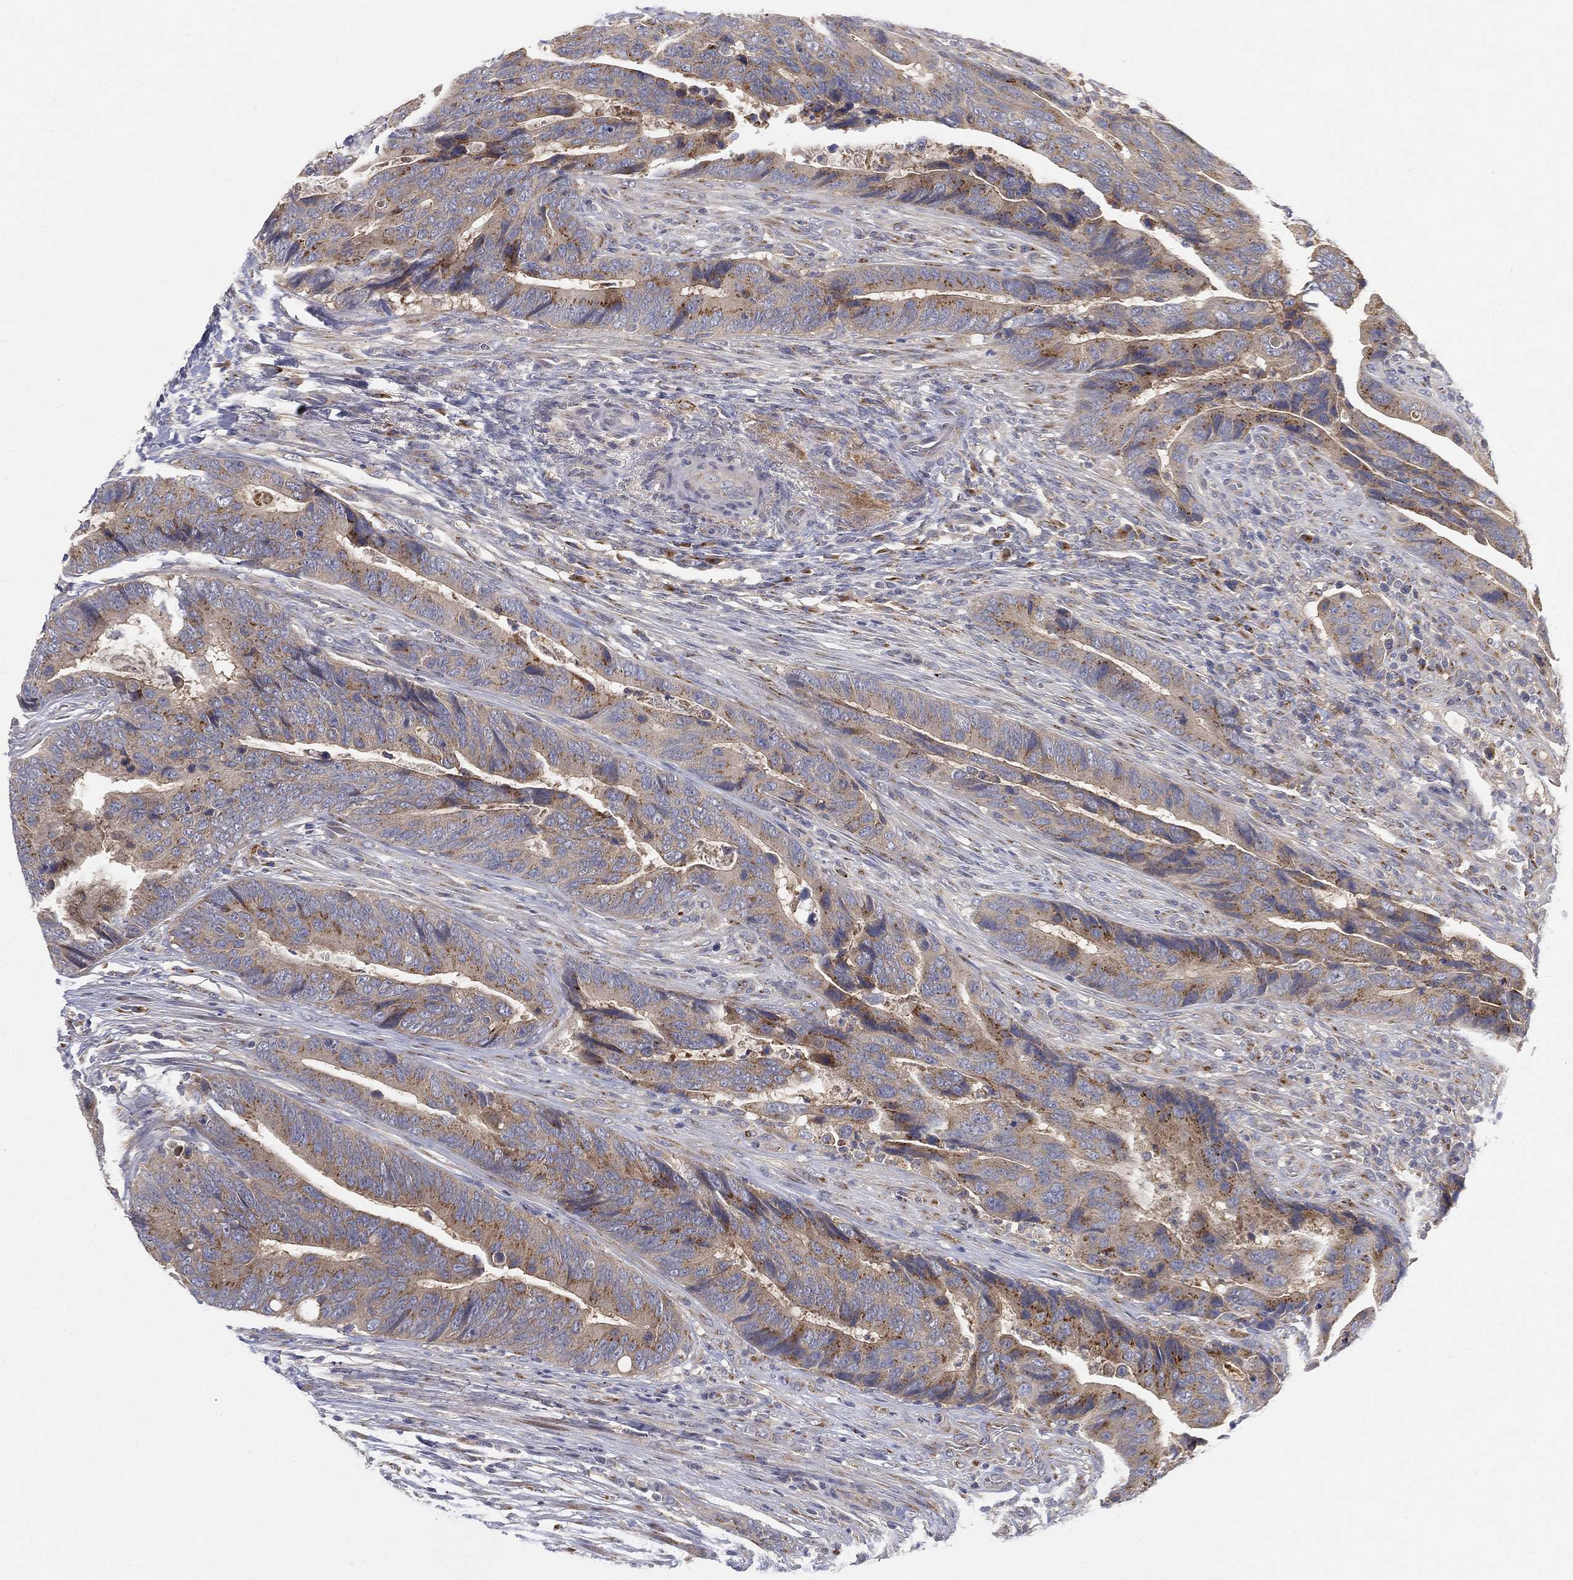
{"staining": {"intensity": "moderate", "quantity": ">75%", "location": "cytoplasmic/membranous"}, "tissue": "colorectal cancer", "cell_type": "Tumor cells", "image_type": "cancer", "snomed": [{"axis": "morphology", "description": "Adenocarcinoma, NOS"}, {"axis": "topography", "description": "Colon"}], "caption": "Colorectal cancer (adenocarcinoma) stained with a protein marker shows moderate staining in tumor cells.", "gene": "CTSL", "patient": {"sex": "female", "age": 56}}